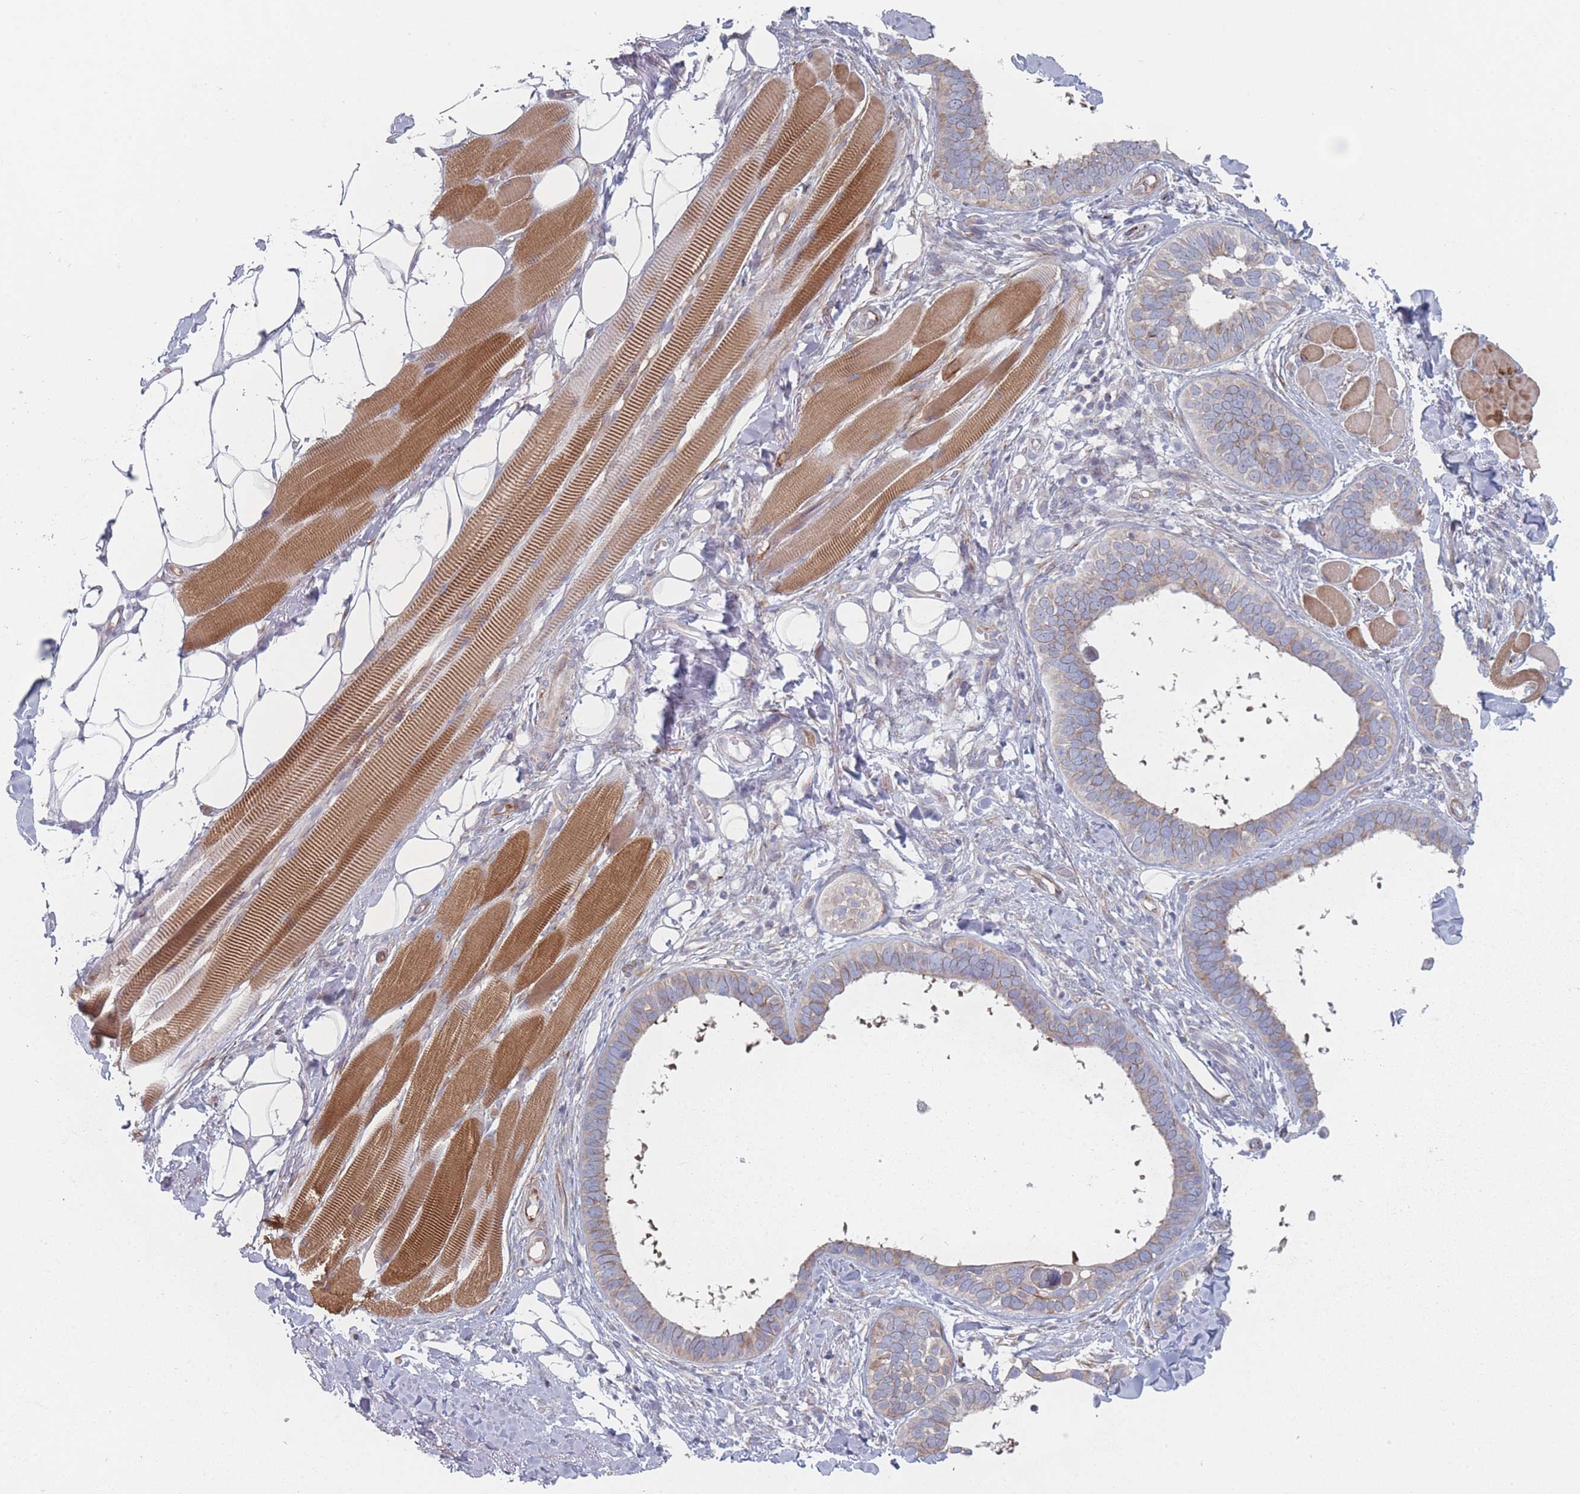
{"staining": {"intensity": "weak", "quantity": ">75%", "location": "cytoplasmic/membranous"}, "tissue": "skin cancer", "cell_type": "Tumor cells", "image_type": "cancer", "snomed": [{"axis": "morphology", "description": "Basal cell carcinoma"}, {"axis": "topography", "description": "Skin"}], "caption": "Protein analysis of basal cell carcinoma (skin) tissue exhibits weak cytoplasmic/membranous positivity in approximately >75% of tumor cells.", "gene": "RNF4", "patient": {"sex": "male", "age": 62}}